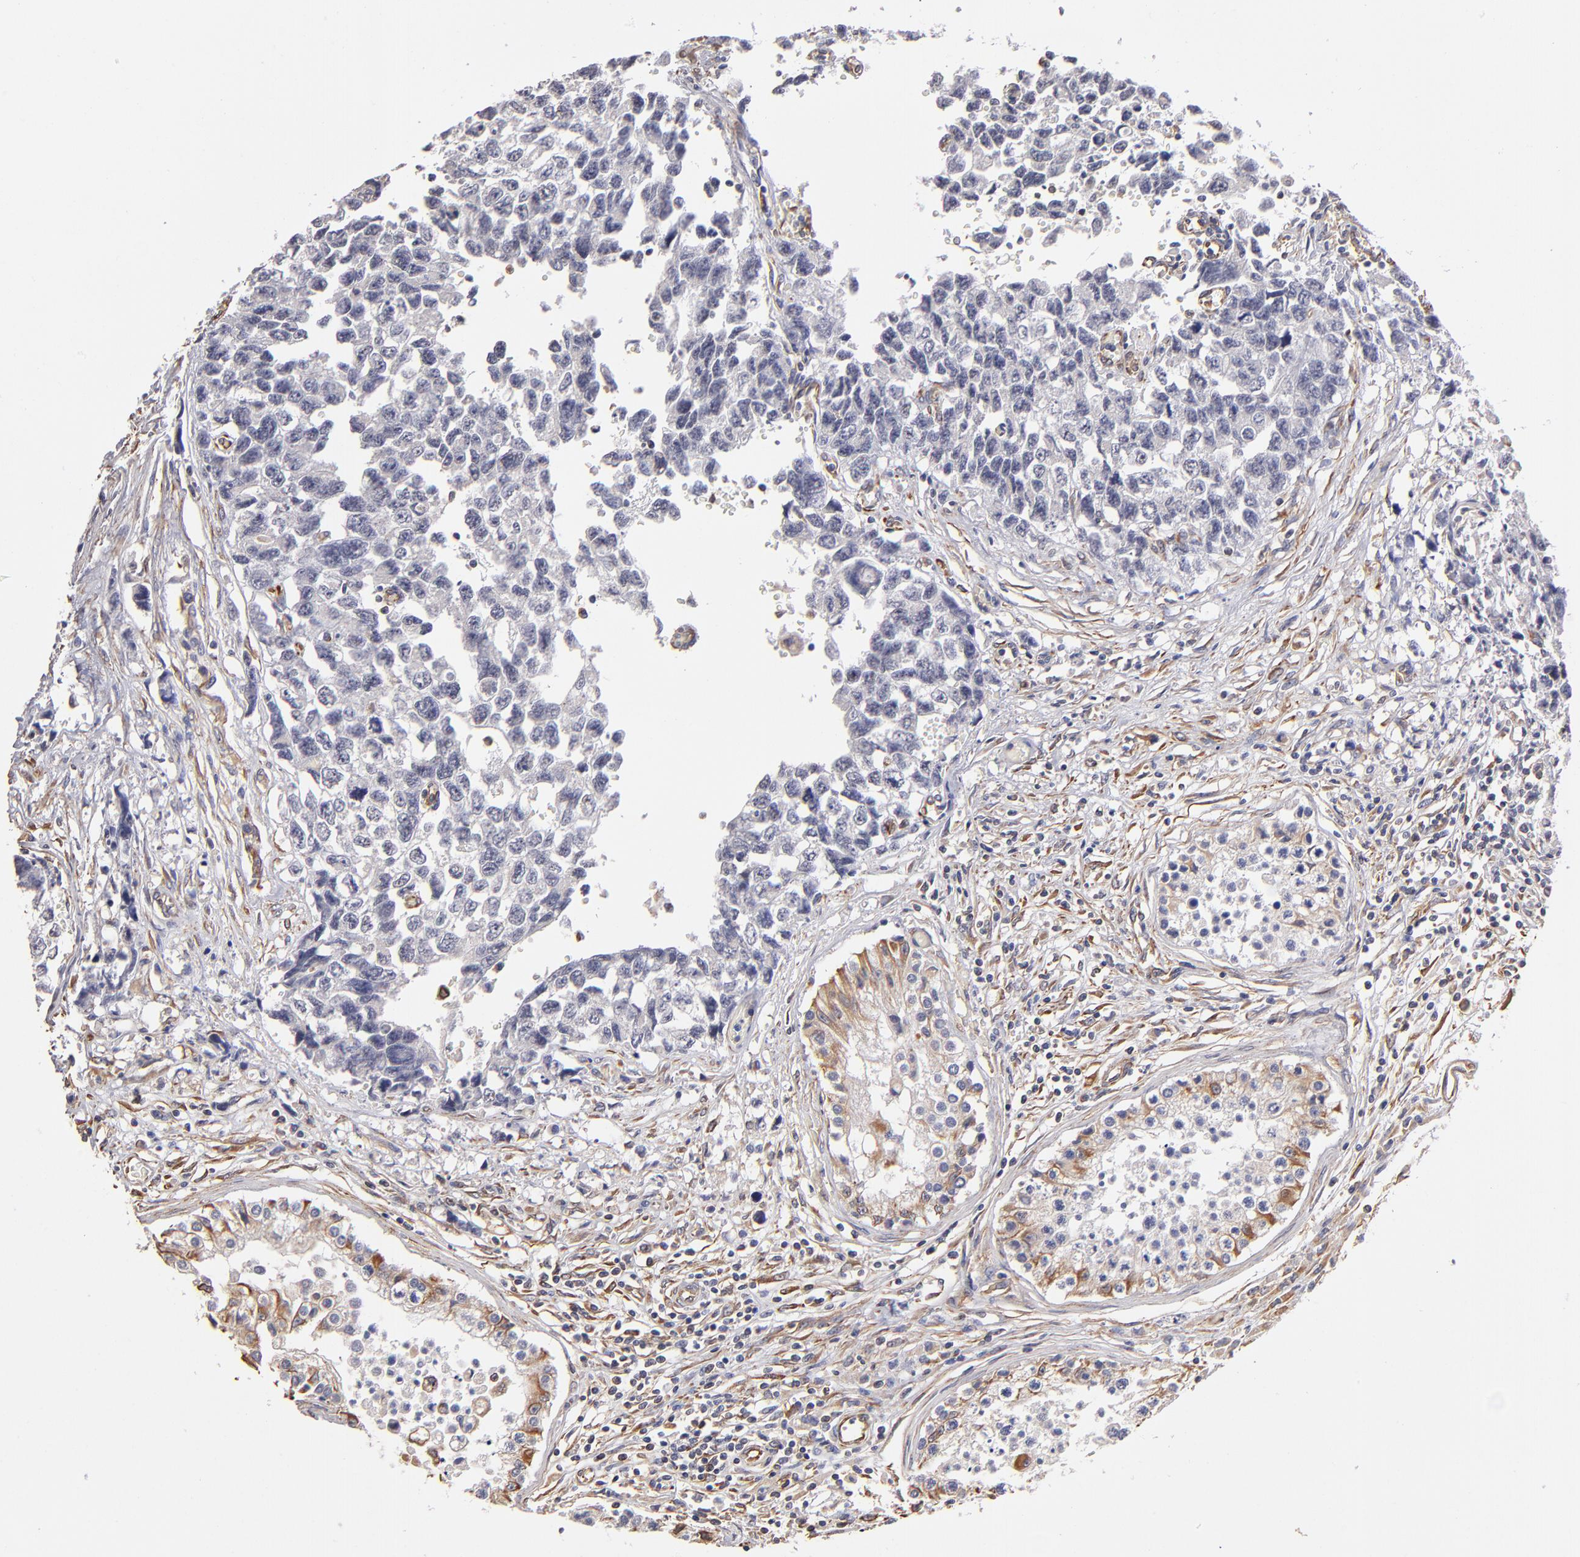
{"staining": {"intensity": "negative", "quantity": "none", "location": "none"}, "tissue": "testis cancer", "cell_type": "Tumor cells", "image_type": "cancer", "snomed": [{"axis": "morphology", "description": "Carcinoma, Embryonal, NOS"}, {"axis": "topography", "description": "Testis"}], "caption": "IHC photomicrograph of human testis cancer (embryonal carcinoma) stained for a protein (brown), which displays no staining in tumor cells. (DAB IHC, high magnification).", "gene": "ABCC1", "patient": {"sex": "male", "age": 31}}